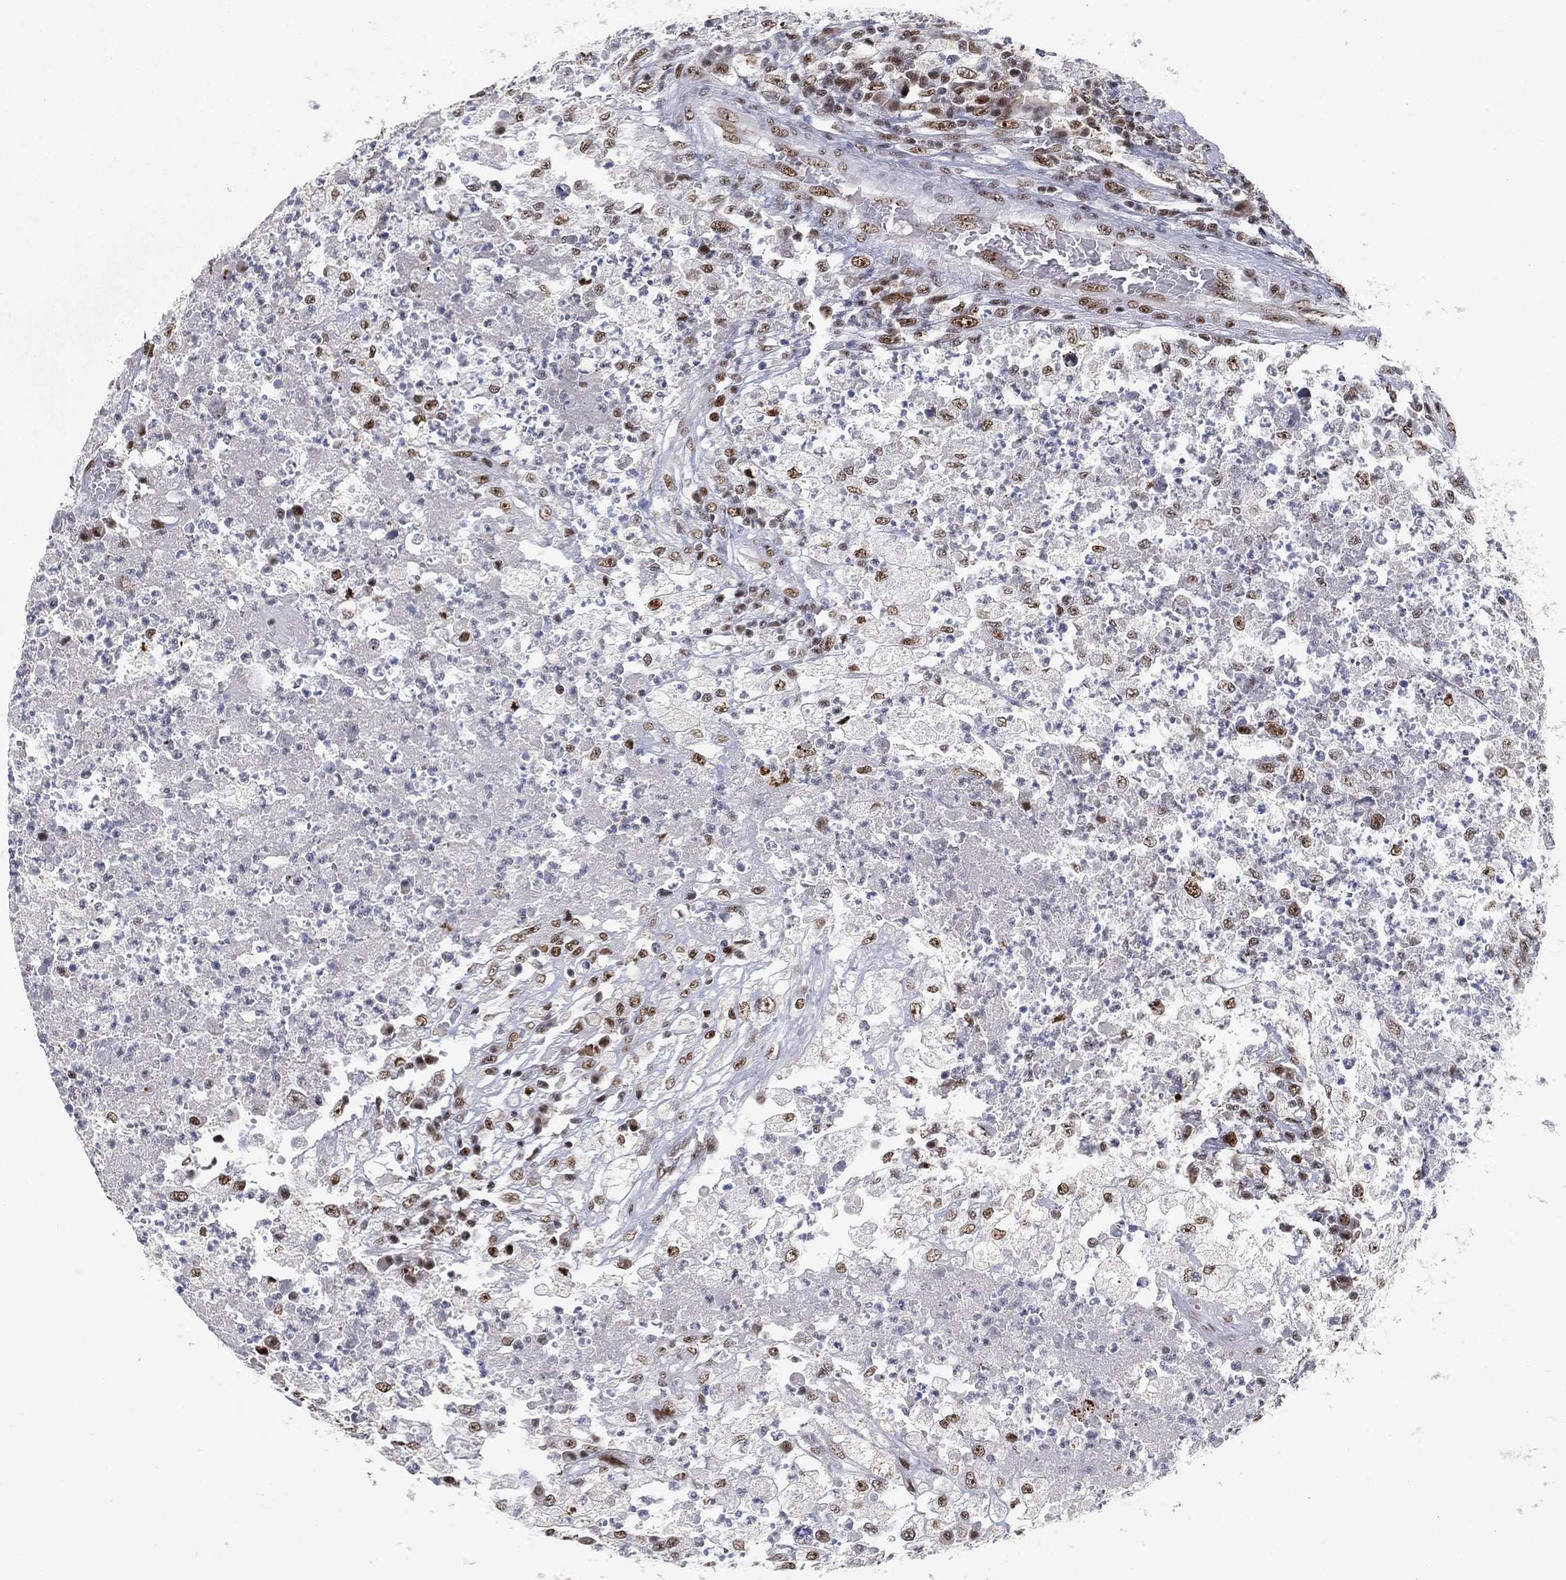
{"staining": {"intensity": "moderate", "quantity": ">75%", "location": "nuclear"}, "tissue": "testis cancer", "cell_type": "Tumor cells", "image_type": "cancer", "snomed": [{"axis": "morphology", "description": "Necrosis, NOS"}, {"axis": "morphology", "description": "Carcinoma, Embryonal, NOS"}, {"axis": "topography", "description": "Testis"}], "caption": "Protein expression analysis of human embryonal carcinoma (testis) reveals moderate nuclear staining in approximately >75% of tumor cells.", "gene": "DDX27", "patient": {"sex": "male", "age": 19}}